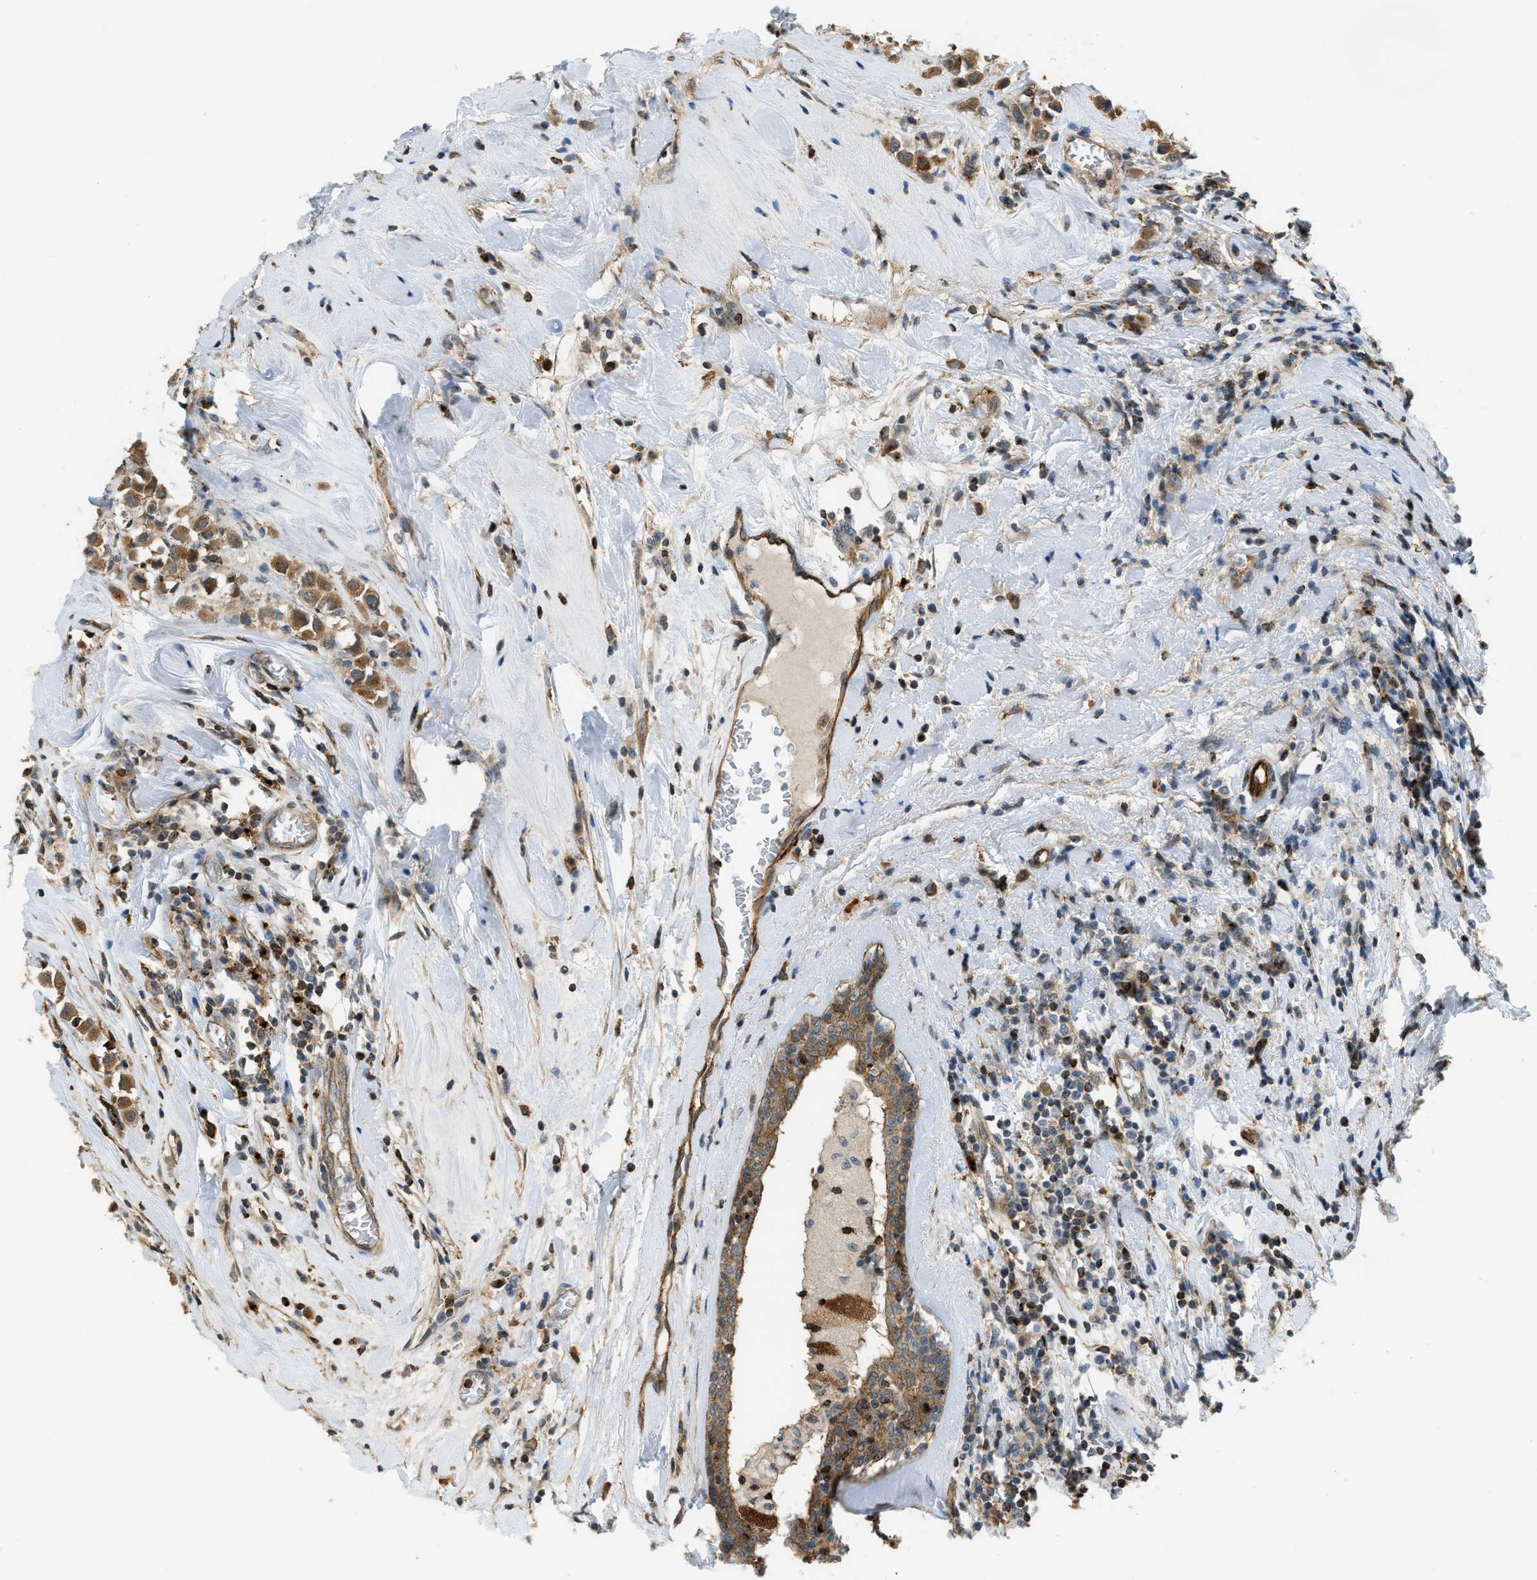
{"staining": {"intensity": "moderate", "quantity": ">75%", "location": "cytoplasmic/membranous"}, "tissue": "breast cancer", "cell_type": "Tumor cells", "image_type": "cancer", "snomed": [{"axis": "morphology", "description": "Duct carcinoma"}, {"axis": "topography", "description": "Breast"}], "caption": "The immunohistochemical stain labels moderate cytoplasmic/membranous expression in tumor cells of breast cancer (infiltrating ductal carcinoma) tissue.", "gene": "KIAA1671", "patient": {"sex": "female", "age": 61}}